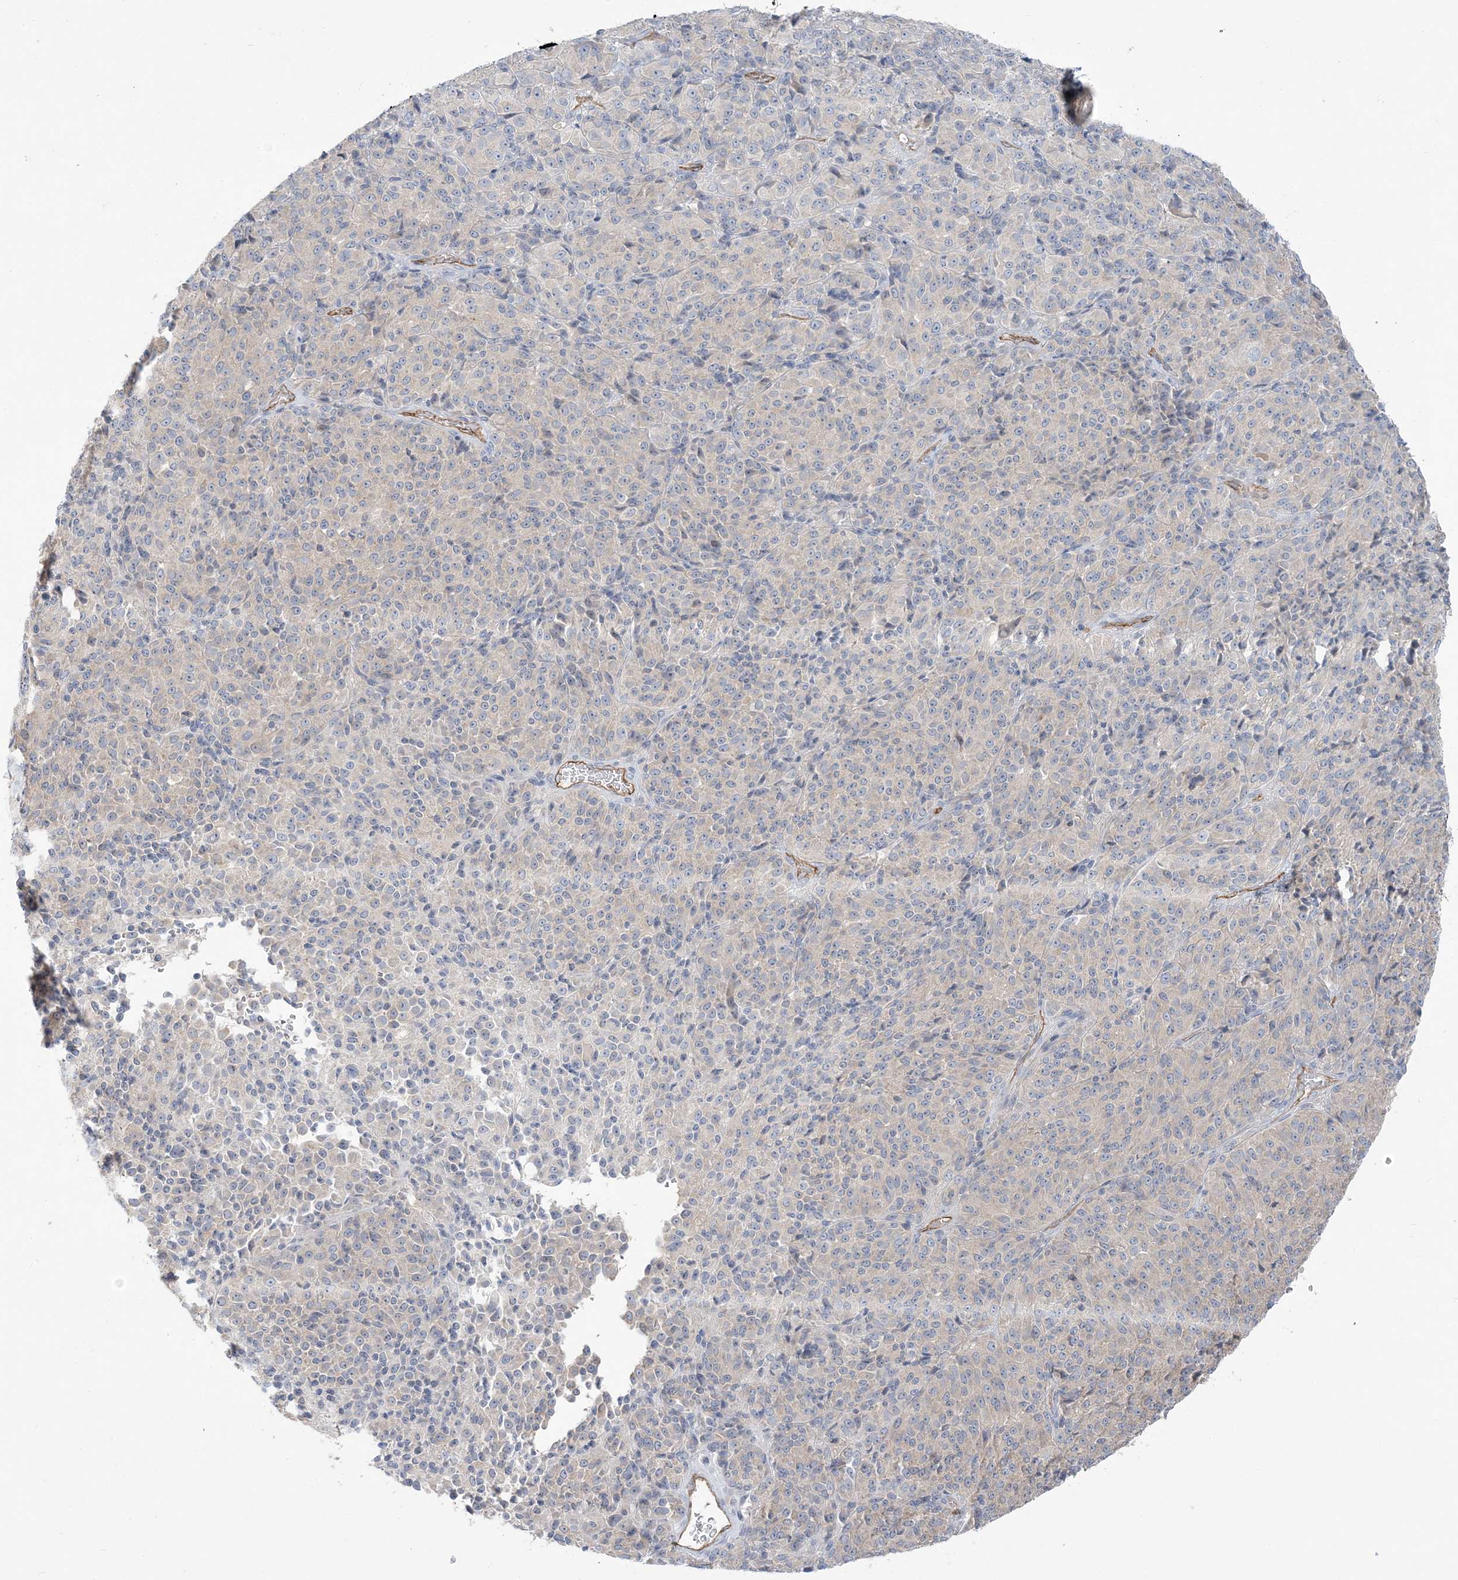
{"staining": {"intensity": "negative", "quantity": "none", "location": "none"}, "tissue": "melanoma", "cell_type": "Tumor cells", "image_type": "cancer", "snomed": [{"axis": "morphology", "description": "Malignant melanoma, Metastatic site"}, {"axis": "topography", "description": "Brain"}], "caption": "Tumor cells show no significant positivity in melanoma. (IHC, brightfield microscopy, high magnification).", "gene": "FARSB", "patient": {"sex": "female", "age": 56}}